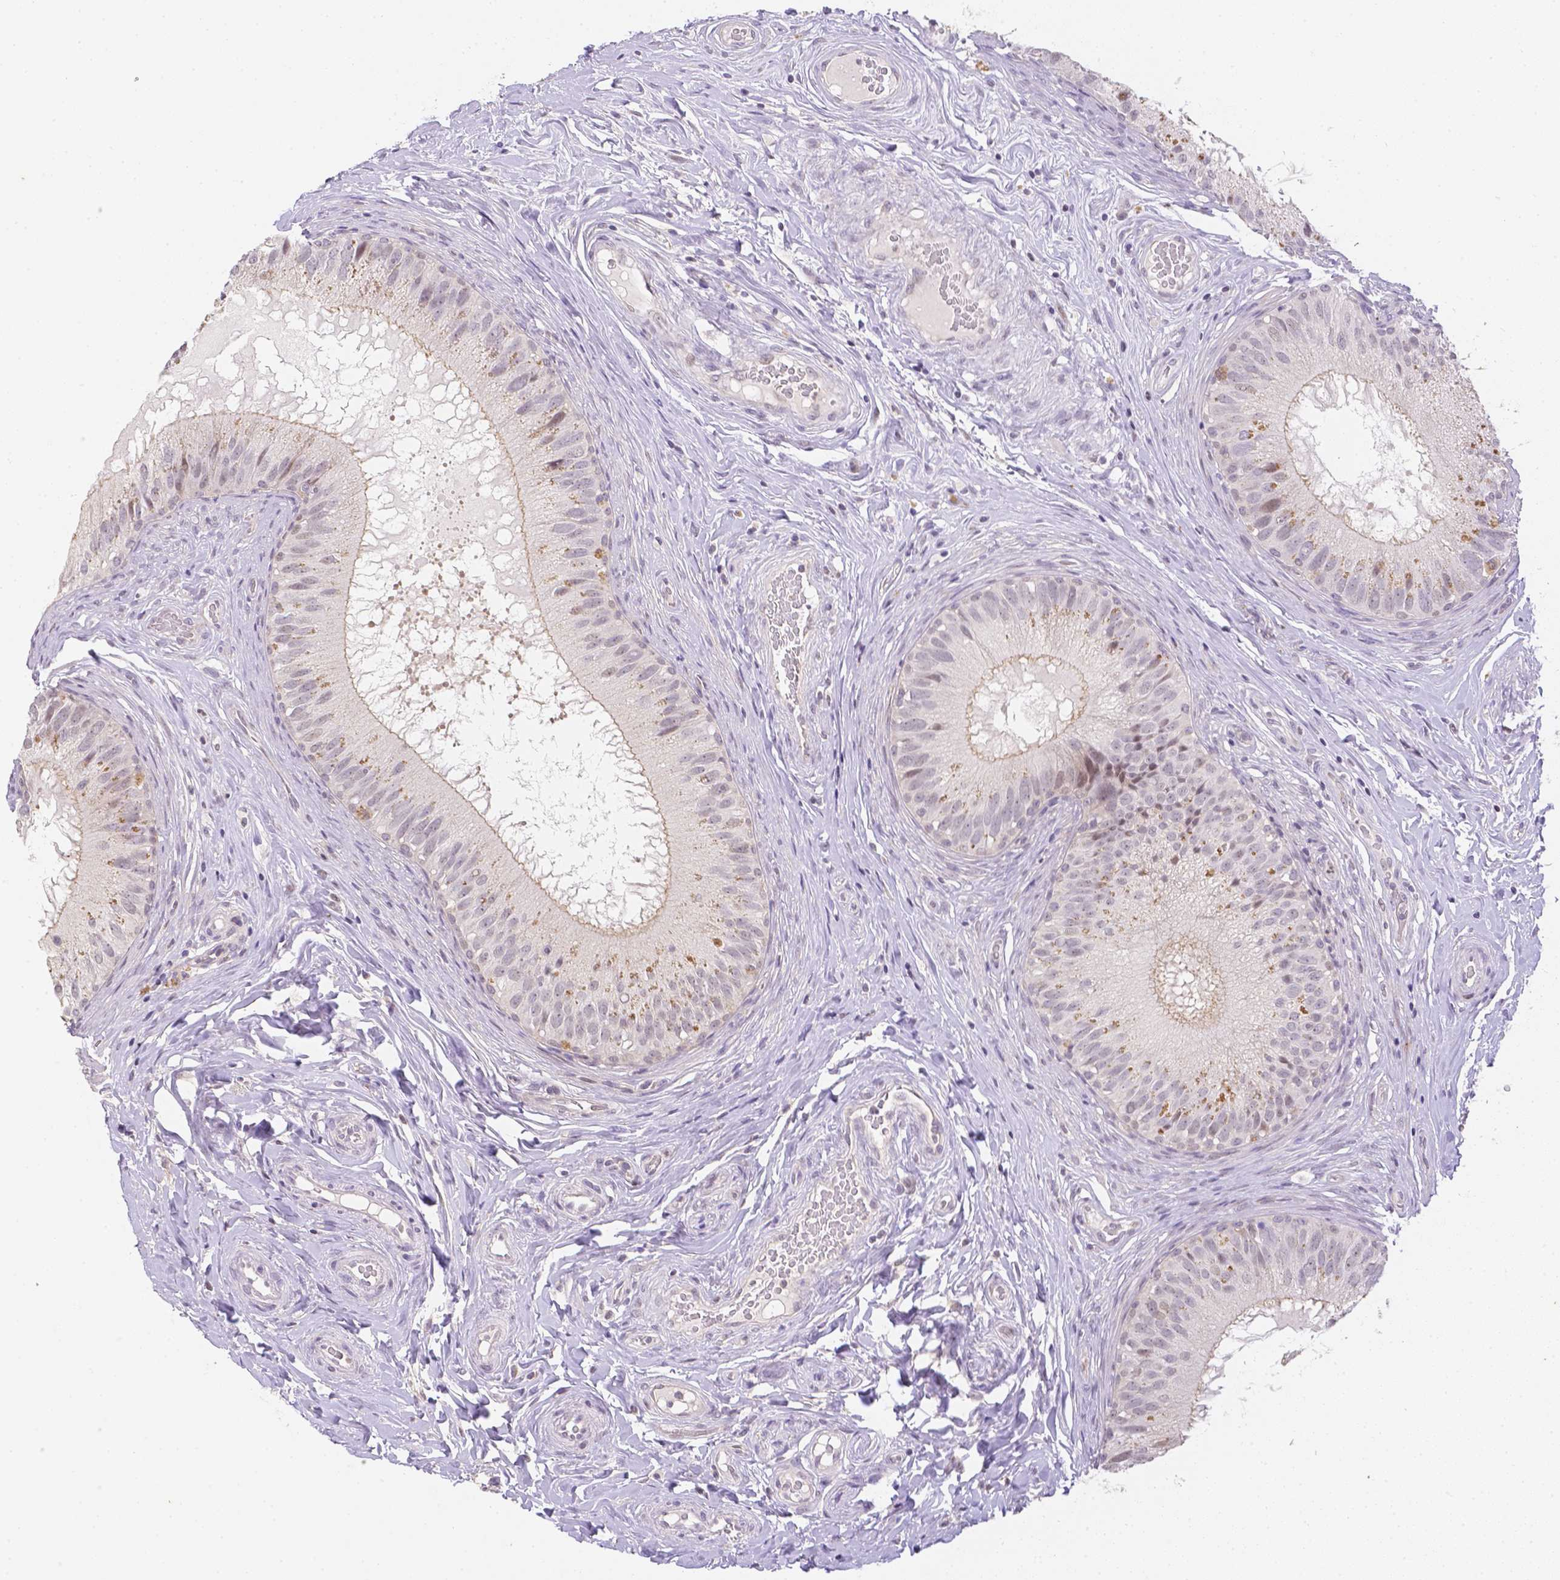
{"staining": {"intensity": "weak", "quantity": "<25%", "location": "cytoplasmic/membranous"}, "tissue": "epididymis", "cell_type": "Glandular cells", "image_type": "normal", "snomed": [{"axis": "morphology", "description": "Normal tissue, NOS"}, {"axis": "topography", "description": "Epididymis"}], "caption": "There is no significant staining in glandular cells of epididymis. The staining is performed using DAB (3,3'-diaminobenzidine) brown chromogen with nuclei counter-stained in using hematoxylin.", "gene": "ZNF280B", "patient": {"sex": "male", "age": 34}}